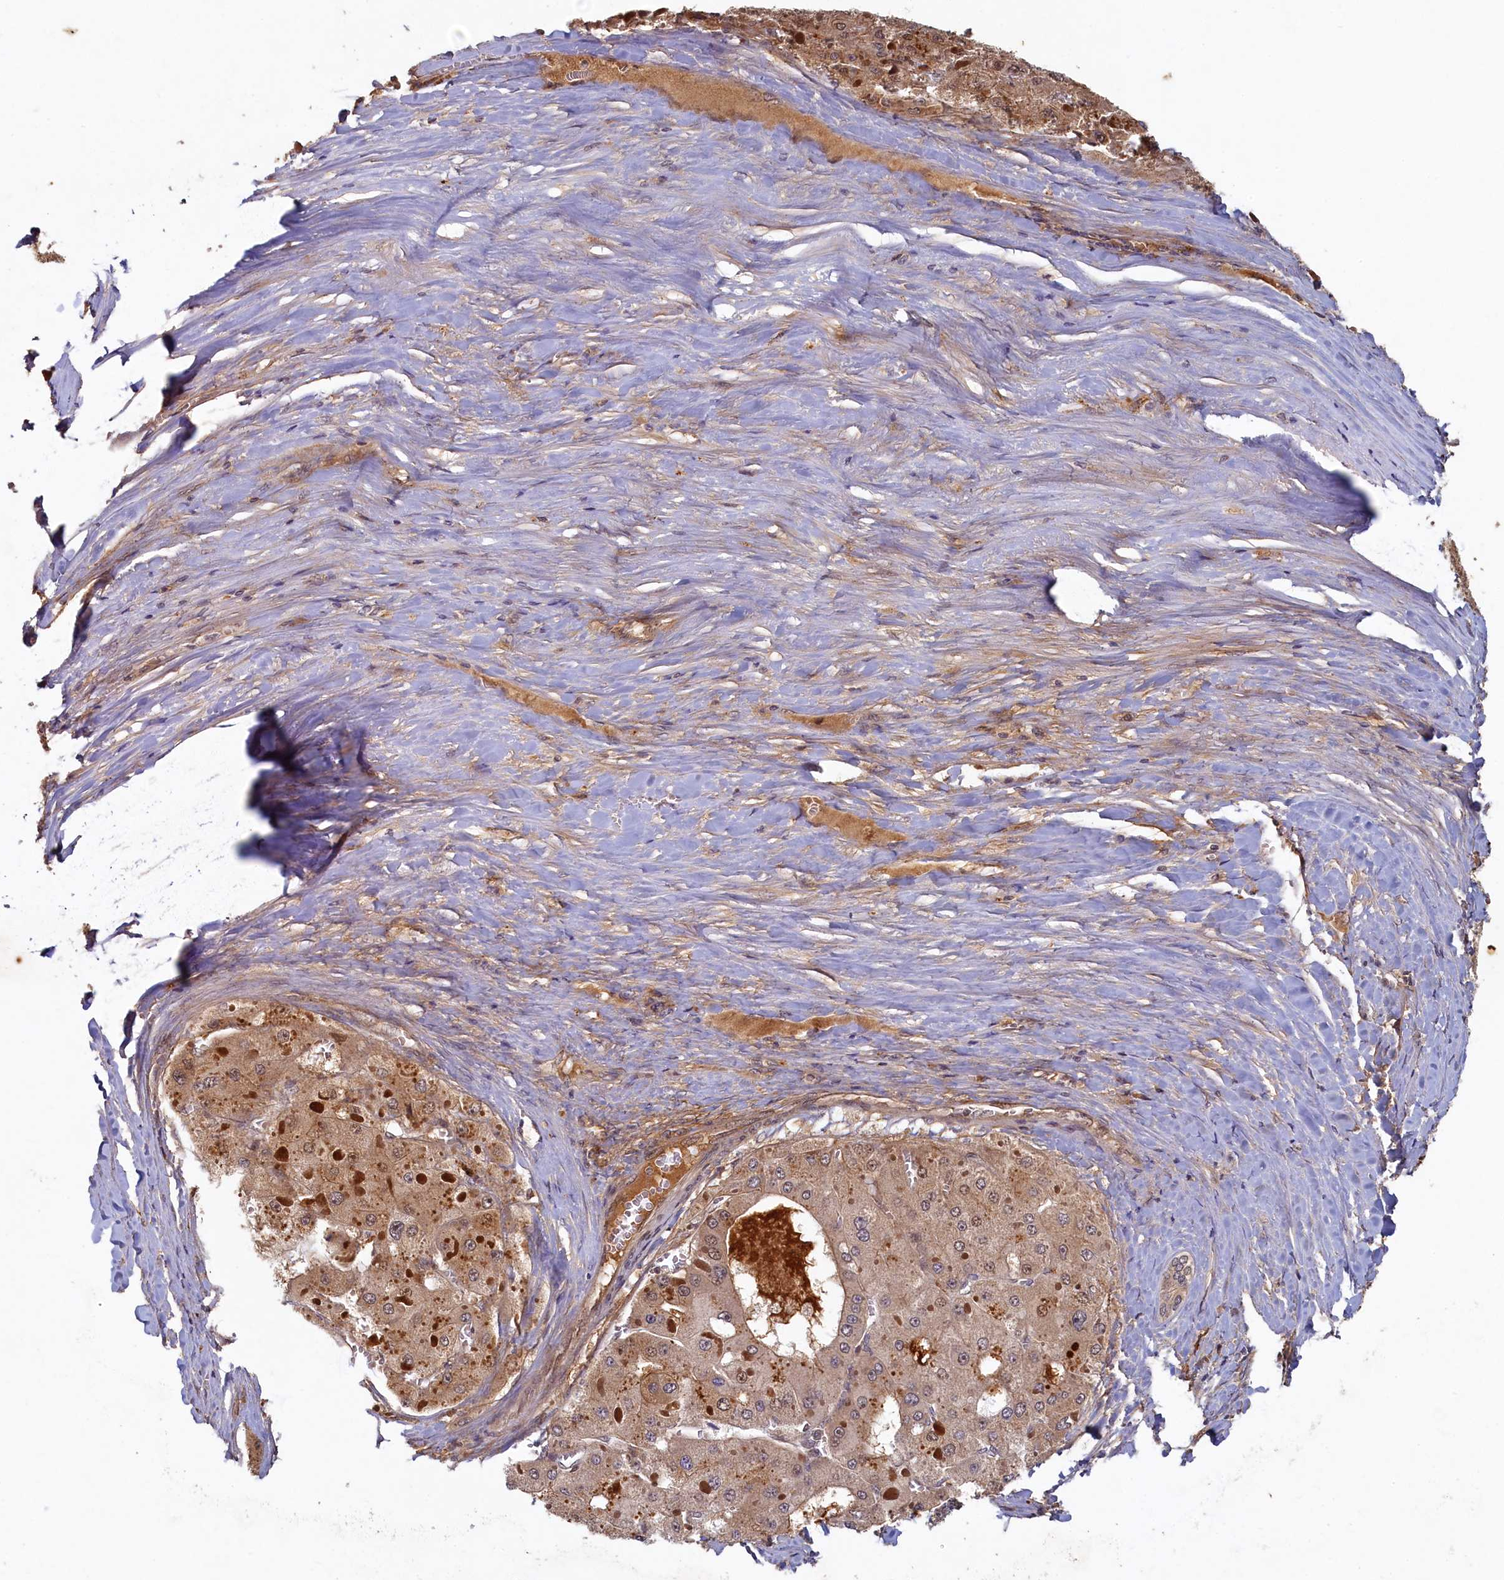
{"staining": {"intensity": "weak", "quantity": ">75%", "location": "cytoplasmic/membranous"}, "tissue": "liver cancer", "cell_type": "Tumor cells", "image_type": "cancer", "snomed": [{"axis": "morphology", "description": "Carcinoma, Hepatocellular, NOS"}, {"axis": "topography", "description": "Liver"}], "caption": "The immunohistochemical stain highlights weak cytoplasmic/membranous staining in tumor cells of liver cancer (hepatocellular carcinoma) tissue.", "gene": "LCMT2", "patient": {"sex": "female", "age": 73}}